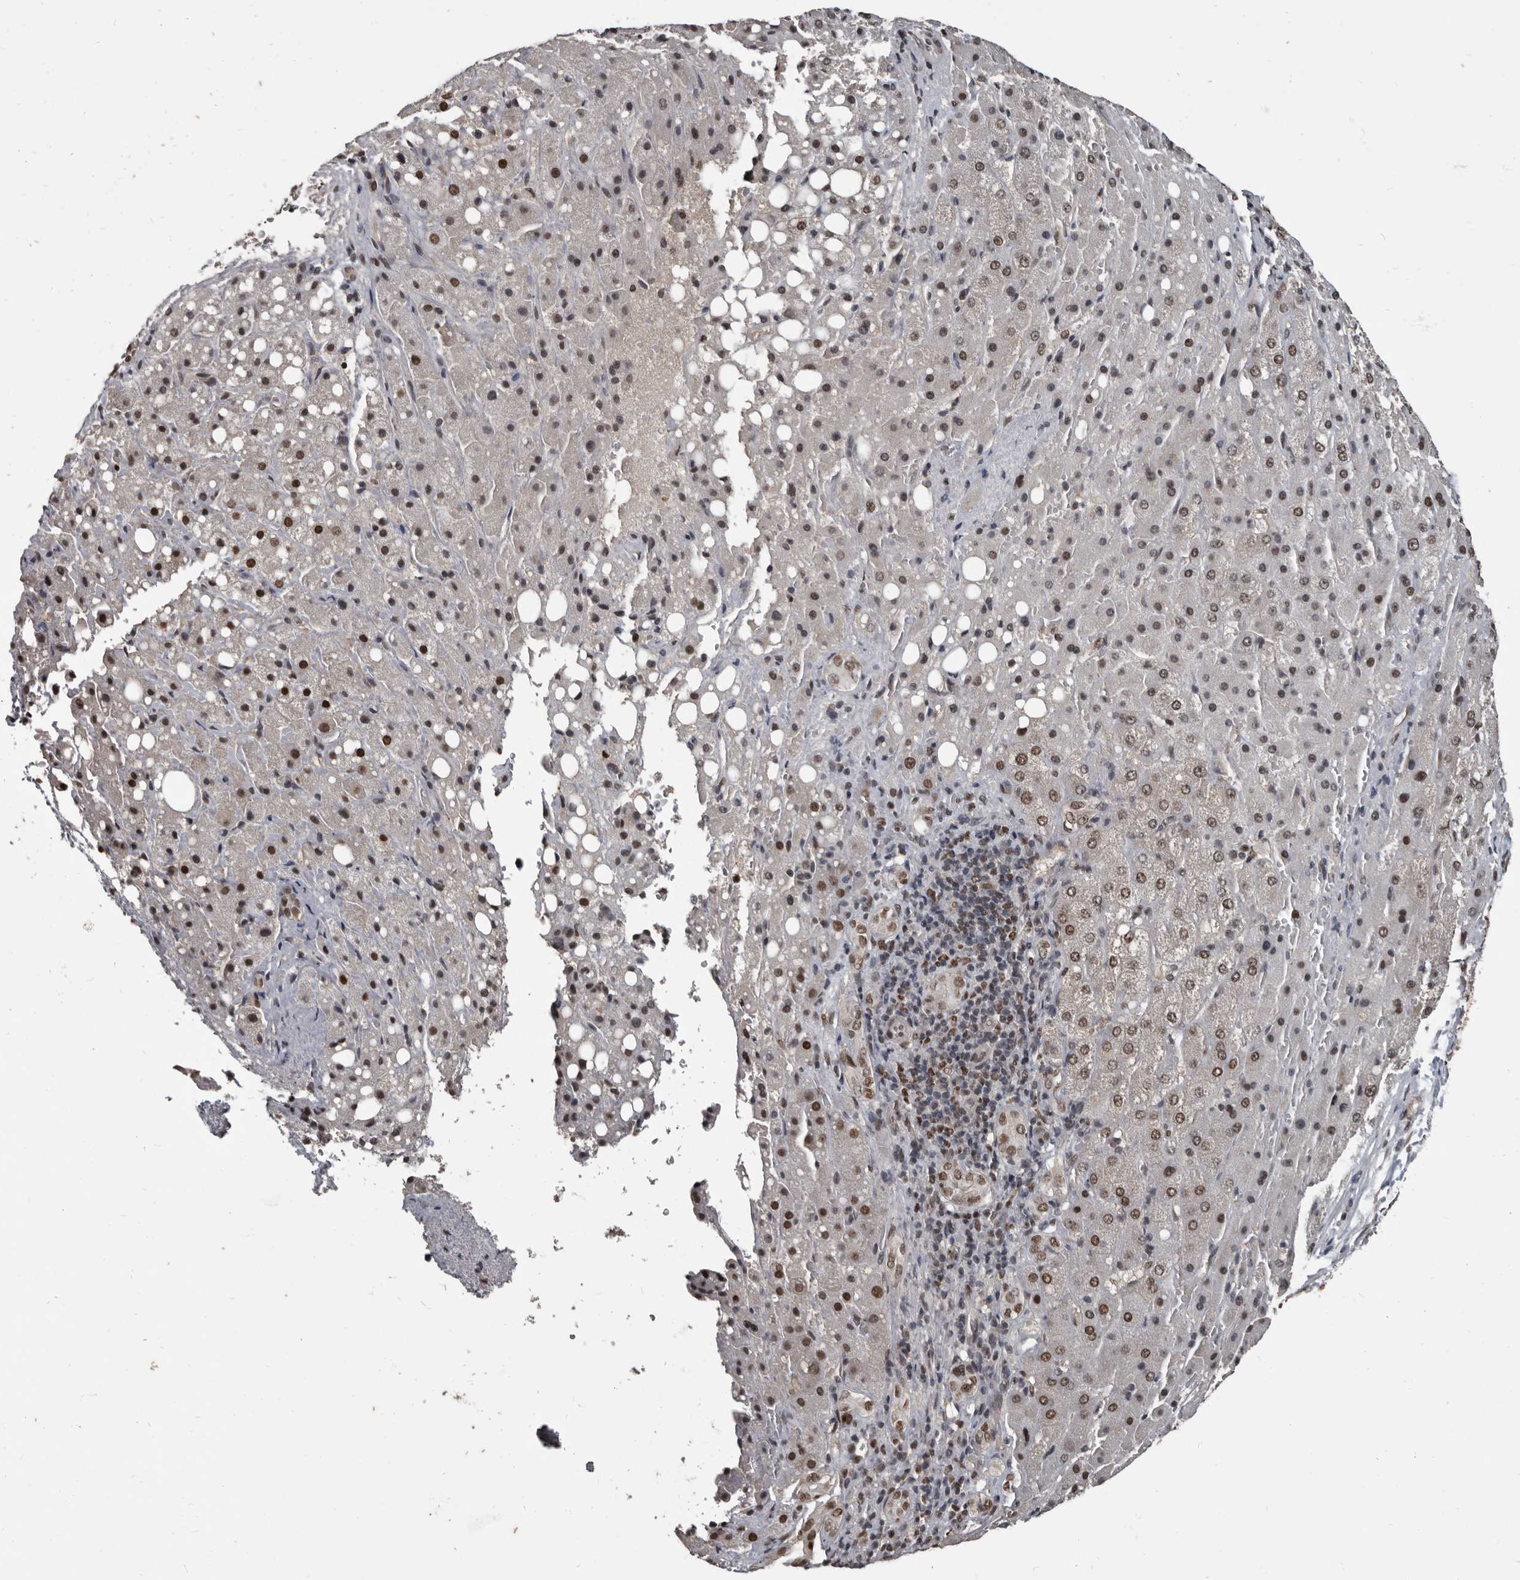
{"staining": {"intensity": "moderate", "quantity": ">75%", "location": "nuclear"}, "tissue": "liver cancer", "cell_type": "Tumor cells", "image_type": "cancer", "snomed": [{"axis": "morphology", "description": "Carcinoma, Hepatocellular, NOS"}, {"axis": "topography", "description": "Liver"}], "caption": "The histopathology image demonstrates a brown stain indicating the presence of a protein in the nuclear of tumor cells in liver hepatocellular carcinoma.", "gene": "CHD1L", "patient": {"sex": "male", "age": 80}}